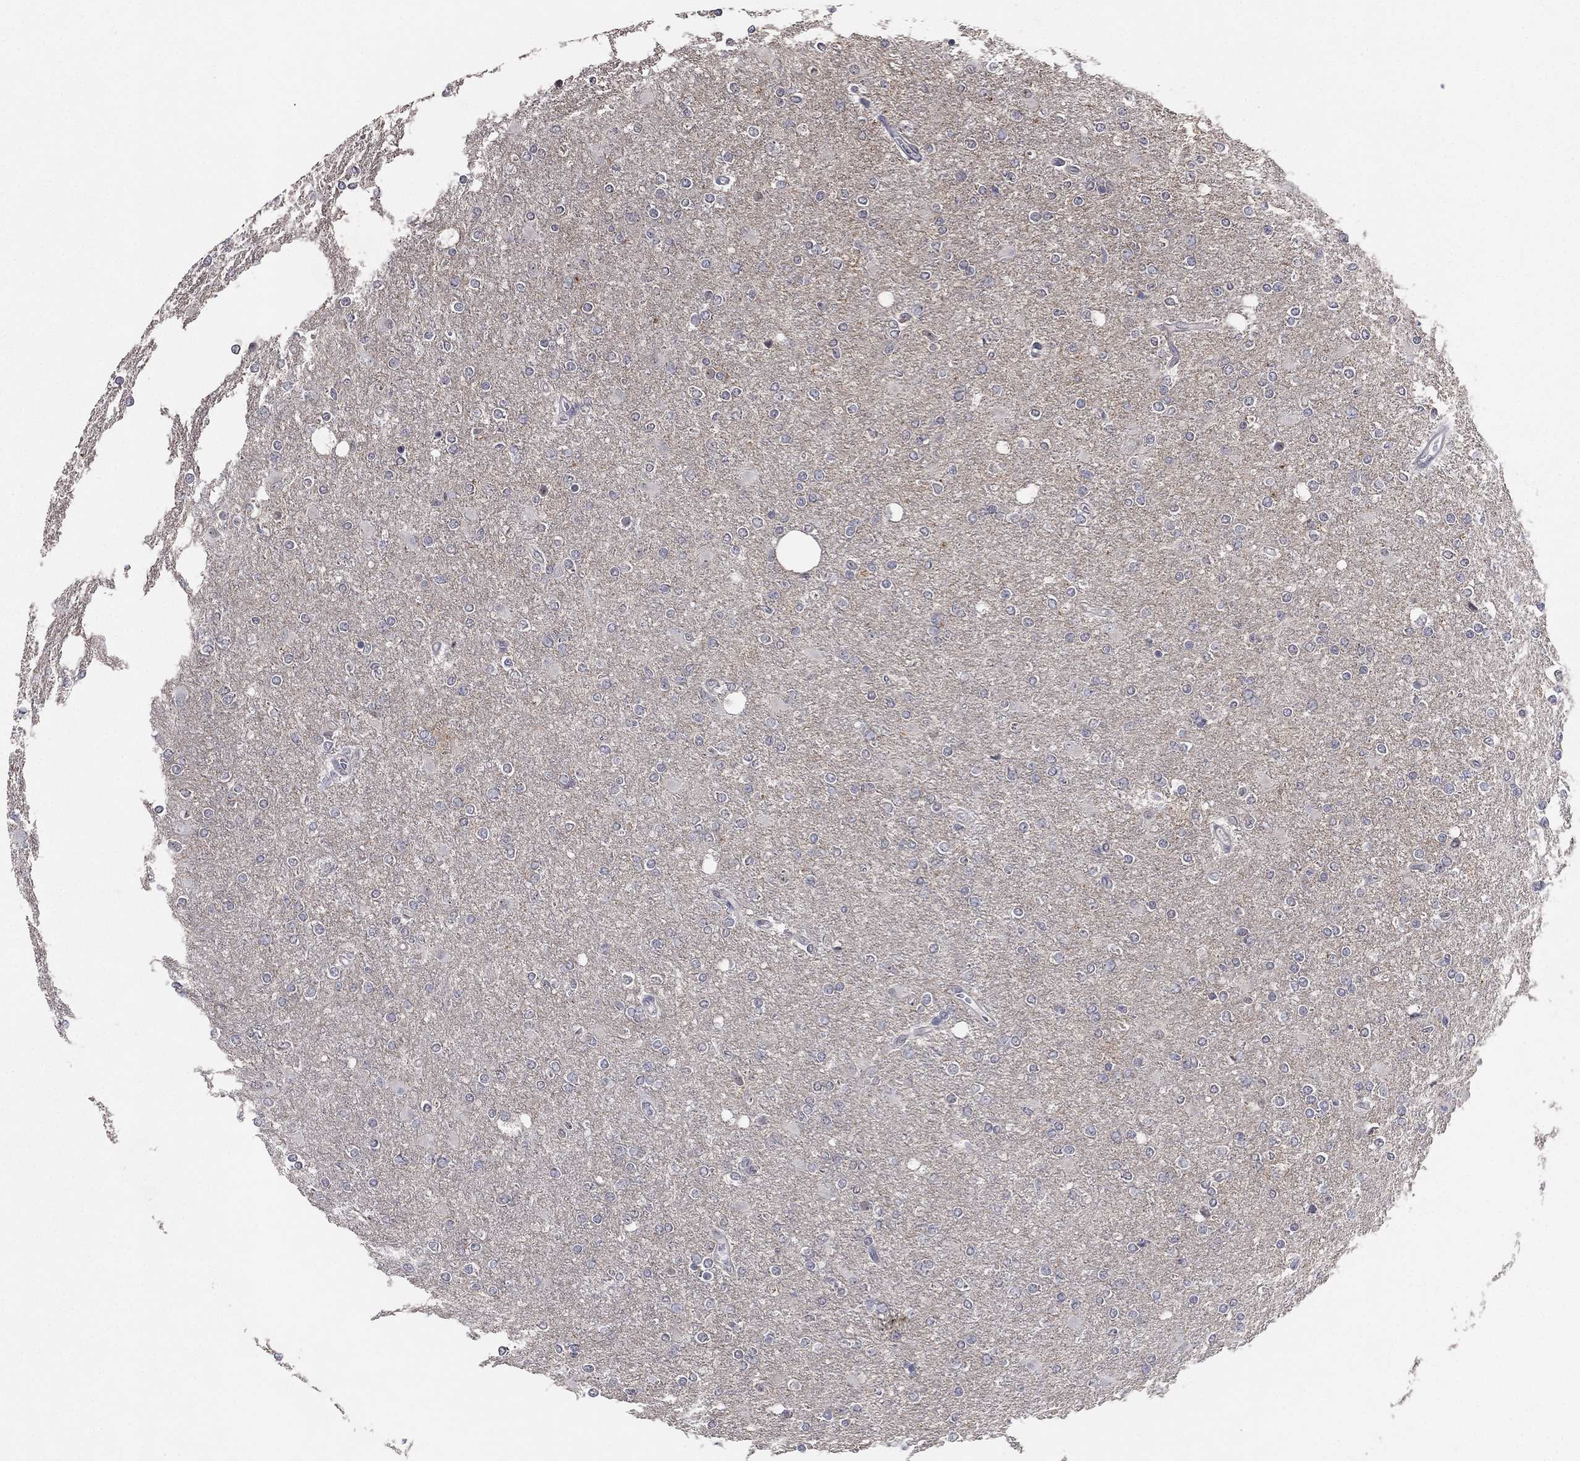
{"staining": {"intensity": "negative", "quantity": "none", "location": "none"}, "tissue": "glioma", "cell_type": "Tumor cells", "image_type": "cancer", "snomed": [{"axis": "morphology", "description": "Glioma, malignant, High grade"}, {"axis": "topography", "description": "Cerebral cortex"}], "caption": "Immunohistochemistry (IHC) image of neoplastic tissue: glioma stained with DAB exhibits no significant protein positivity in tumor cells.", "gene": "KAT14", "patient": {"sex": "male", "age": 70}}